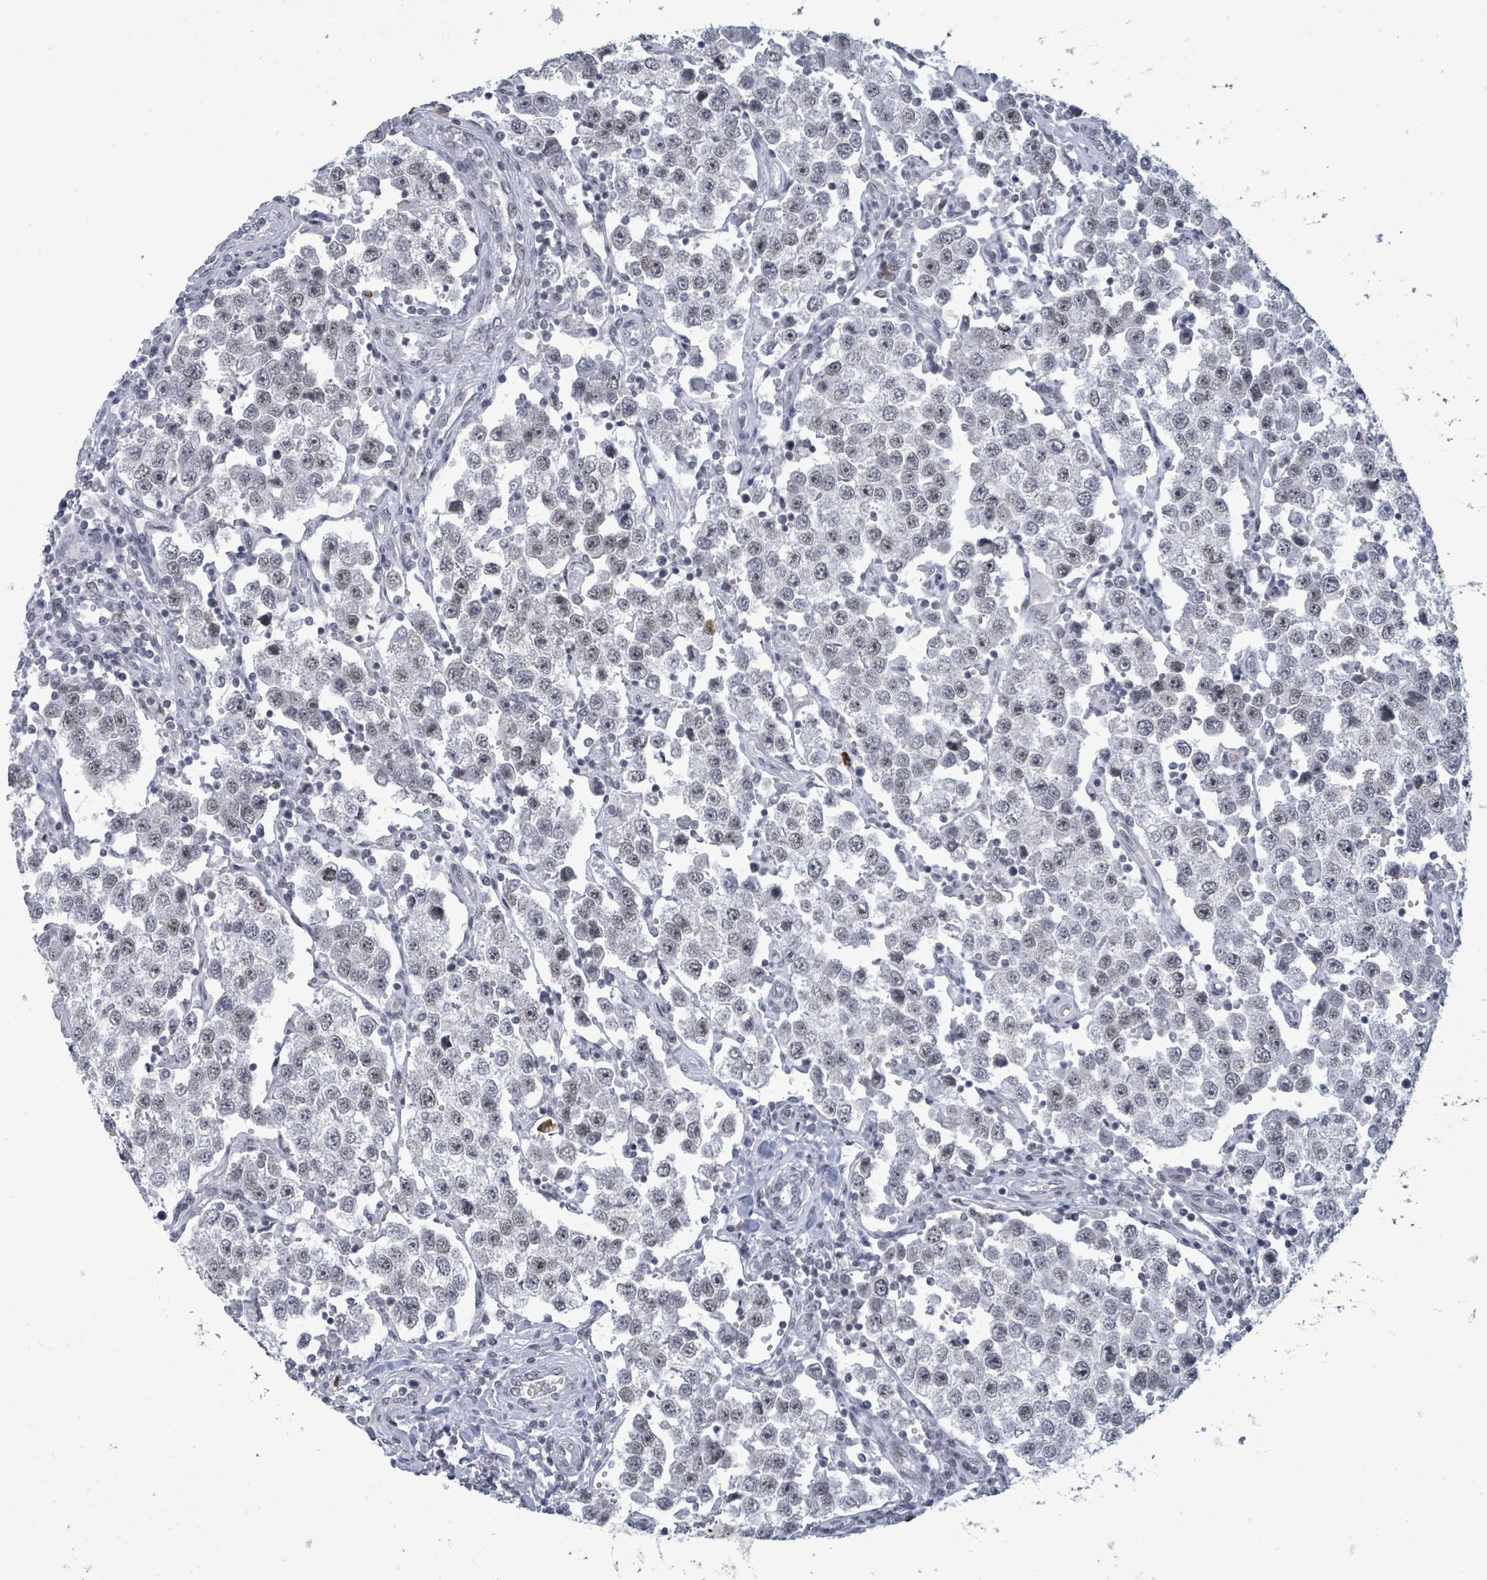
{"staining": {"intensity": "negative", "quantity": "none", "location": "none"}, "tissue": "testis cancer", "cell_type": "Tumor cells", "image_type": "cancer", "snomed": [{"axis": "morphology", "description": "Seminoma, NOS"}, {"axis": "topography", "description": "Testis"}], "caption": "Human seminoma (testis) stained for a protein using immunohistochemistry (IHC) demonstrates no positivity in tumor cells.", "gene": "ERCC5", "patient": {"sex": "male", "age": 37}}